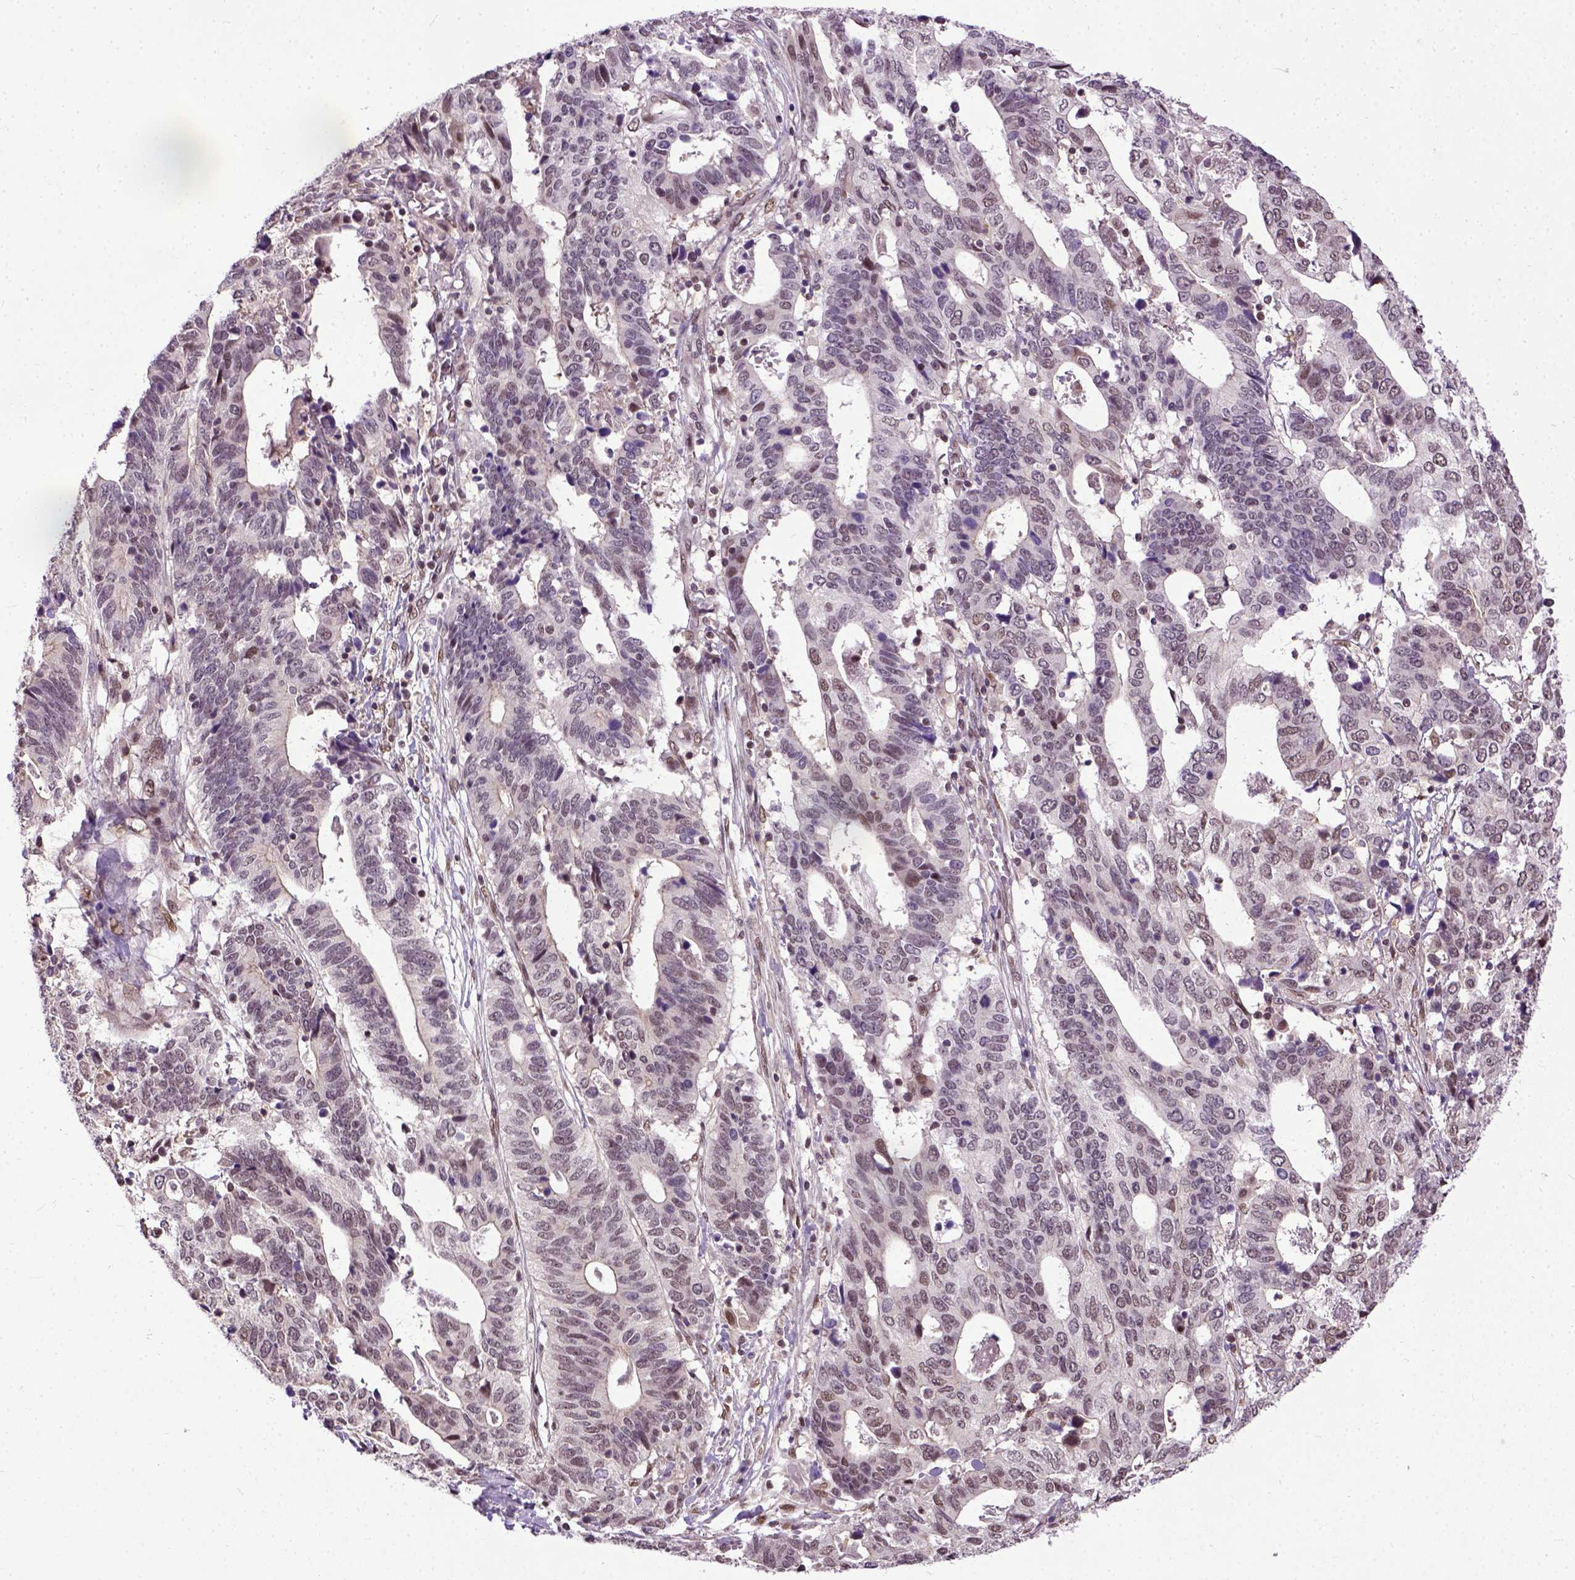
{"staining": {"intensity": "moderate", "quantity": "<25%", "location": "nuclear"}, "tissue": "stomach cancer", "cell_type": "Tumor cells", "image_type": "cancer", "snomed": [{"axis": "morphology", "description": "Adenocarcinoma, NOS"}, {"axis": "topography", "description": "Stomach, upper"}], "caption": "High-magnification brightfield microscopy of stomach cancer (adenocarcinoma) stained with DAB (brown) and counterstained with hematoxylin (blue). tumor cells exhibit moderate nuclear positivity is present in about<25% of cells.", "gene": "UBA3", "patient": {"sex": "female", "age": 67}}